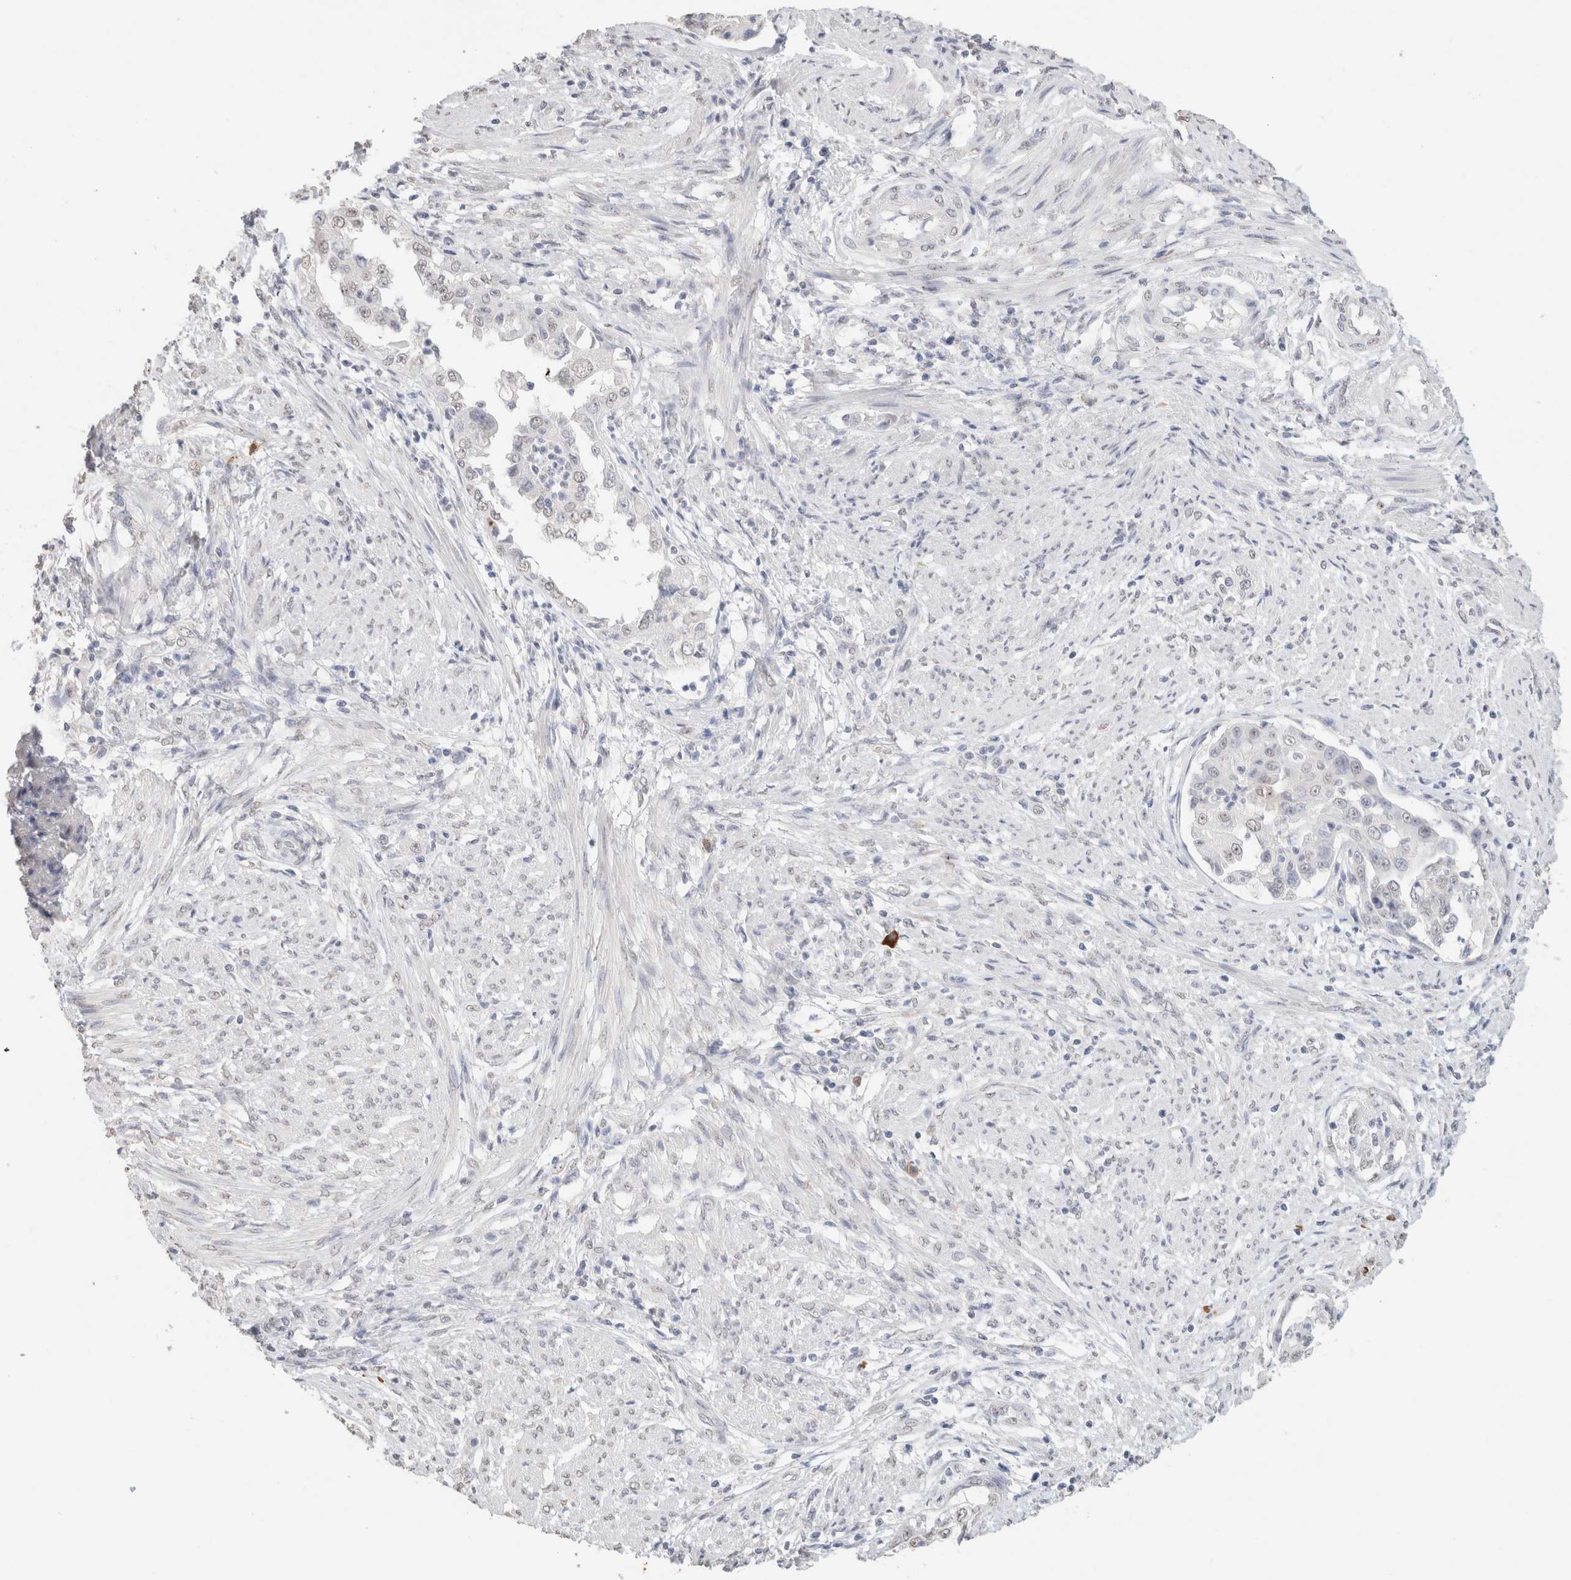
{"staining": {"intensity": "negative", "quantity": "none", "location": "none"}, "tissue": "endometrial cancer", "cell_type": "Tumor cells", "image_type": "cancer", "snomed": [{"axis": "morphology", "description": "Adenocarcinoma, NOS"}, {"axis": "topography", "description": "Endometrium"}], "caption": "High power microscopy micrograph of an immunohistochemistry histopathology image of endometrial cancer, revealing no significant expression in tumor cells.", "gene": "CD80", "patient": {"sex": "female", "age": 85}}